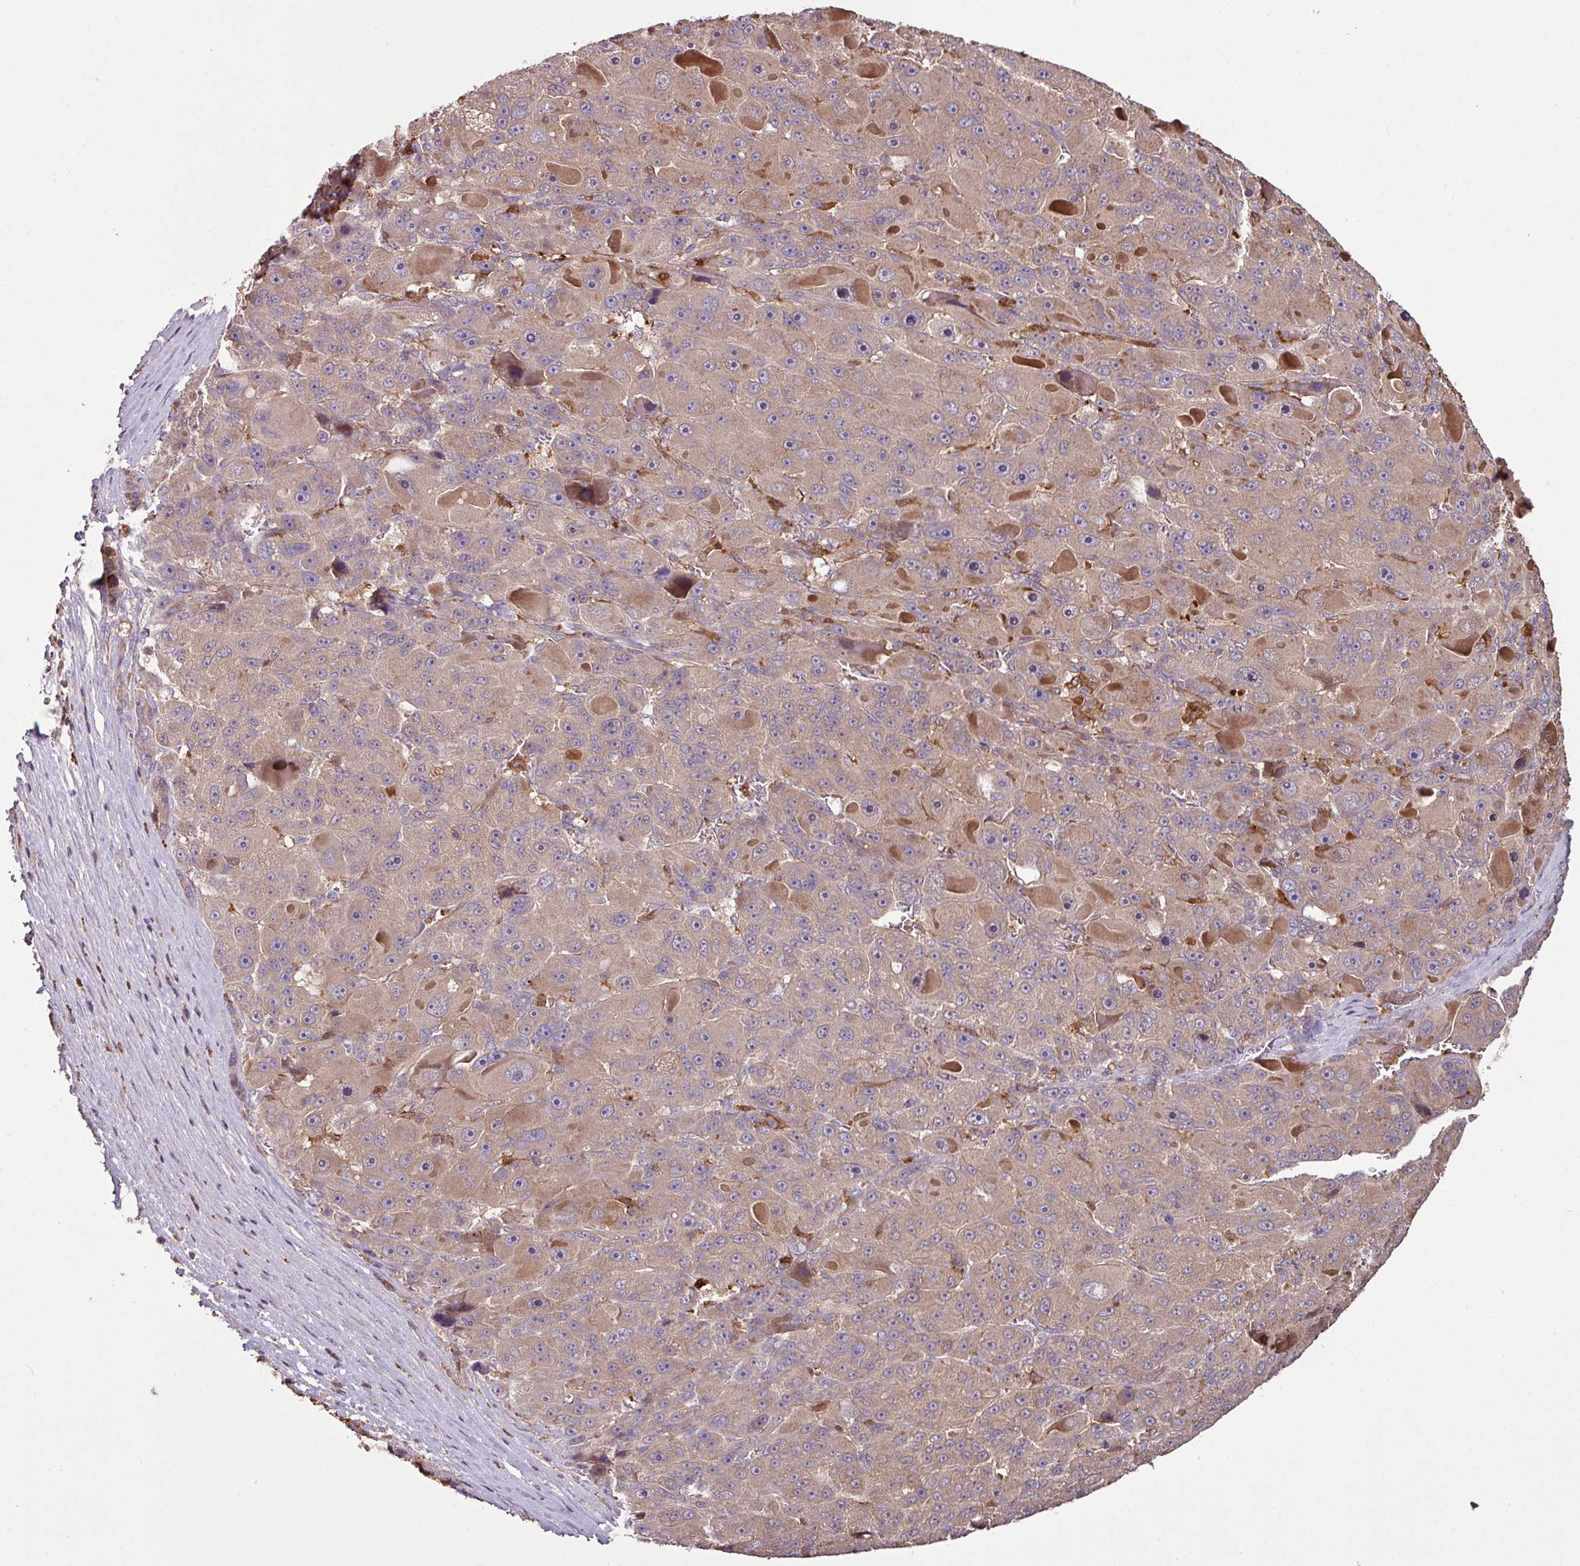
{"staining": {"intensity": "weak", "quantity": ">75%", "location": "cytoplasmic/membranous"}, "tissue": "liver cancer", "cell_type": "Tumor cells", "image_type": "cancer", "snomed": [{"axis": "morphology", "description": "Carcinoma, Hepatocellular, NOS"}, {"axis": "topography", "description": "Liver"}], "caption": "Immunohistochemical staining of liver cancer shows weak cytoplasmic/membranous protein expression in approximately >75% of tumor cells.", "gene": "GNPDA1", "patient": {"sex": "male", "age": 76}}